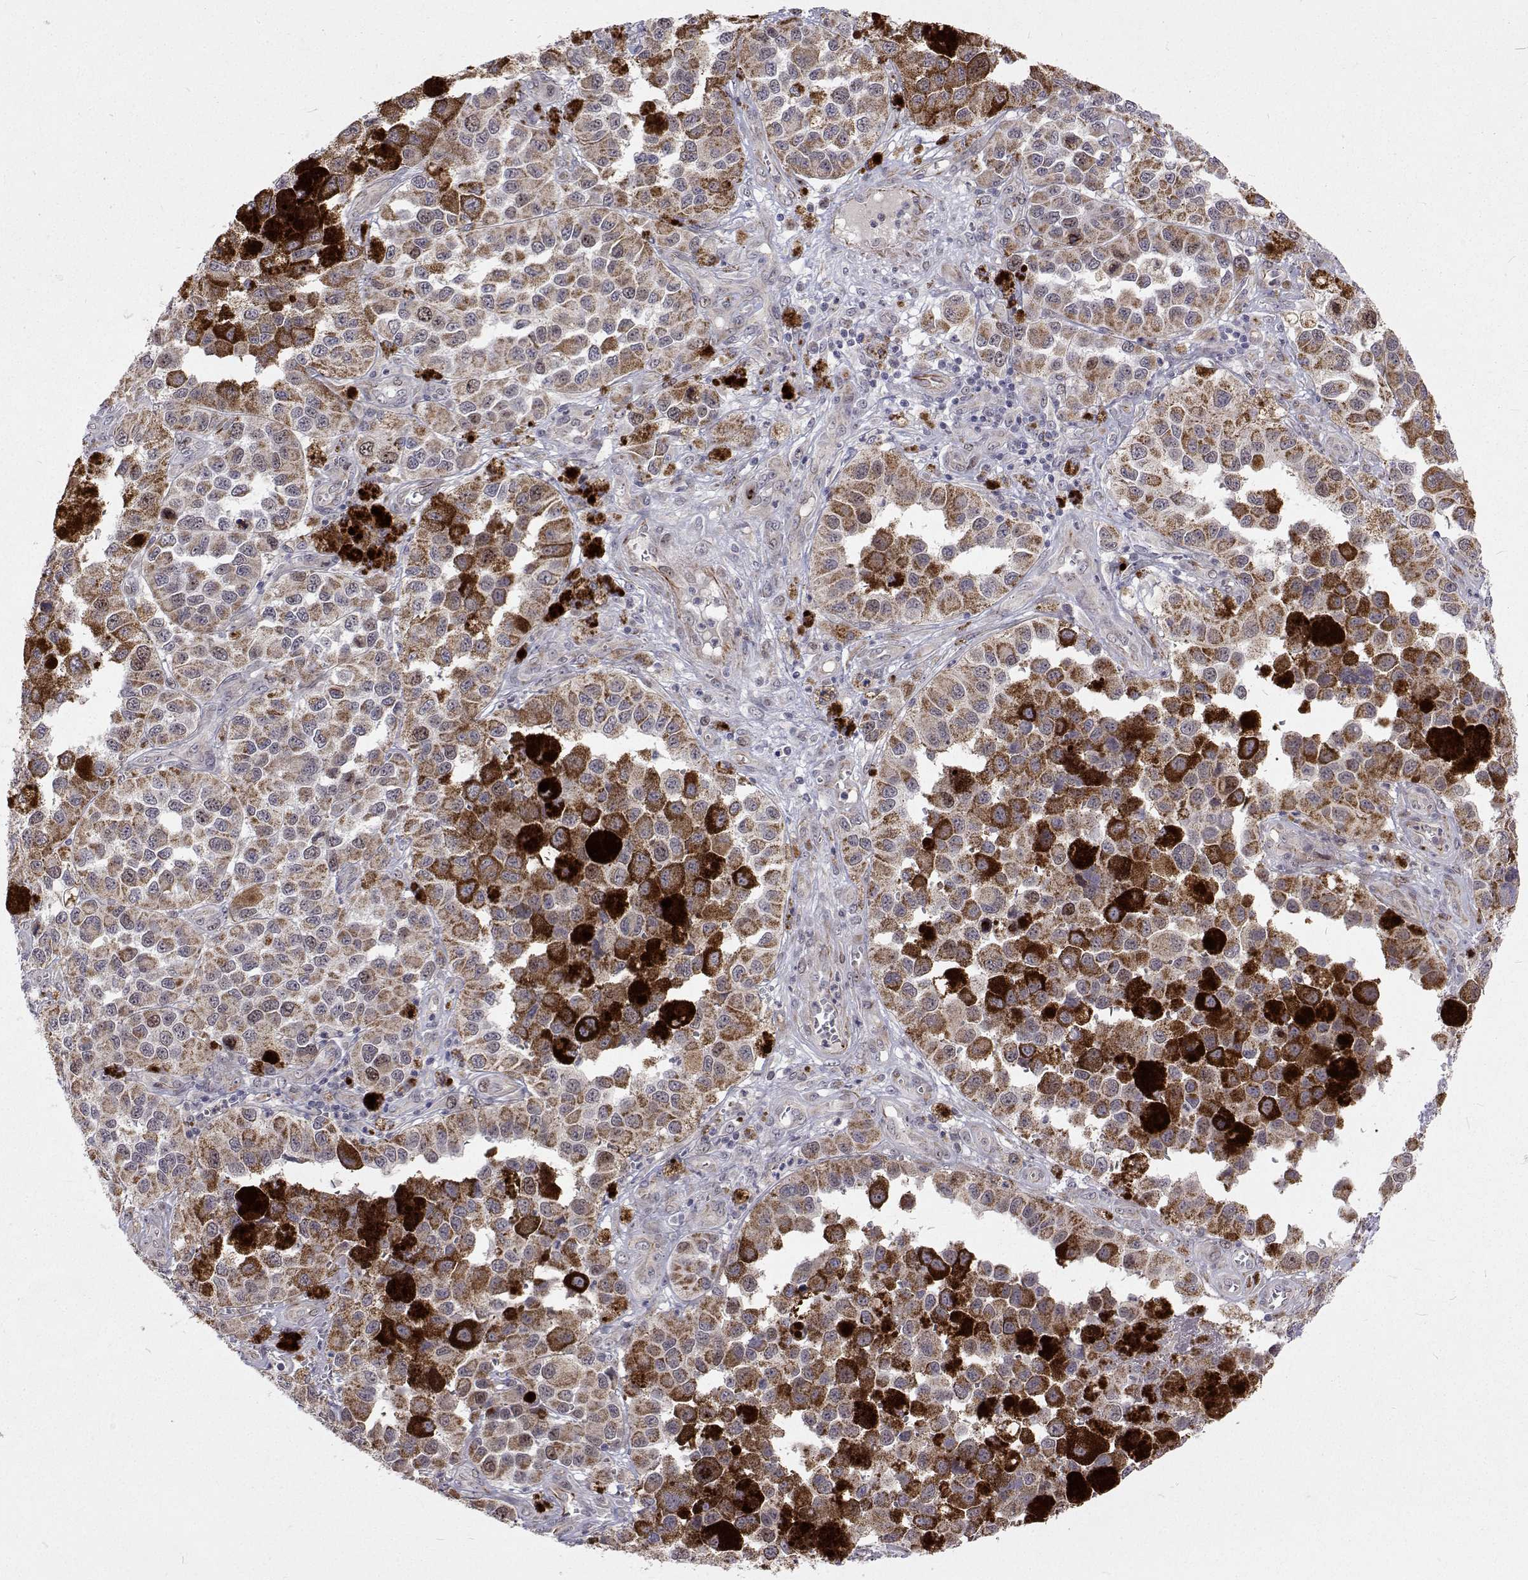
{"staining": {"intensity": "moderate", "quantity": ">75%", "location": "cytoplasmic/membranous"}, "tissue": "melanoma", "cell_type": "Tumor cells", "image_type": "cancer", "snomed": [{"axis": "morphology", "description": "Malignant melanoma, NOS"}, {"axis": "topography", "description": "Skin"}], "caption": "Protein staining by IHC demonstrates moderate cytoplasmic/membranous staining in approximately >75% of tumor cells in malignant melanoma.", "gene": "DHTKD1", "patient": {"sex": "female", "age": 58}}